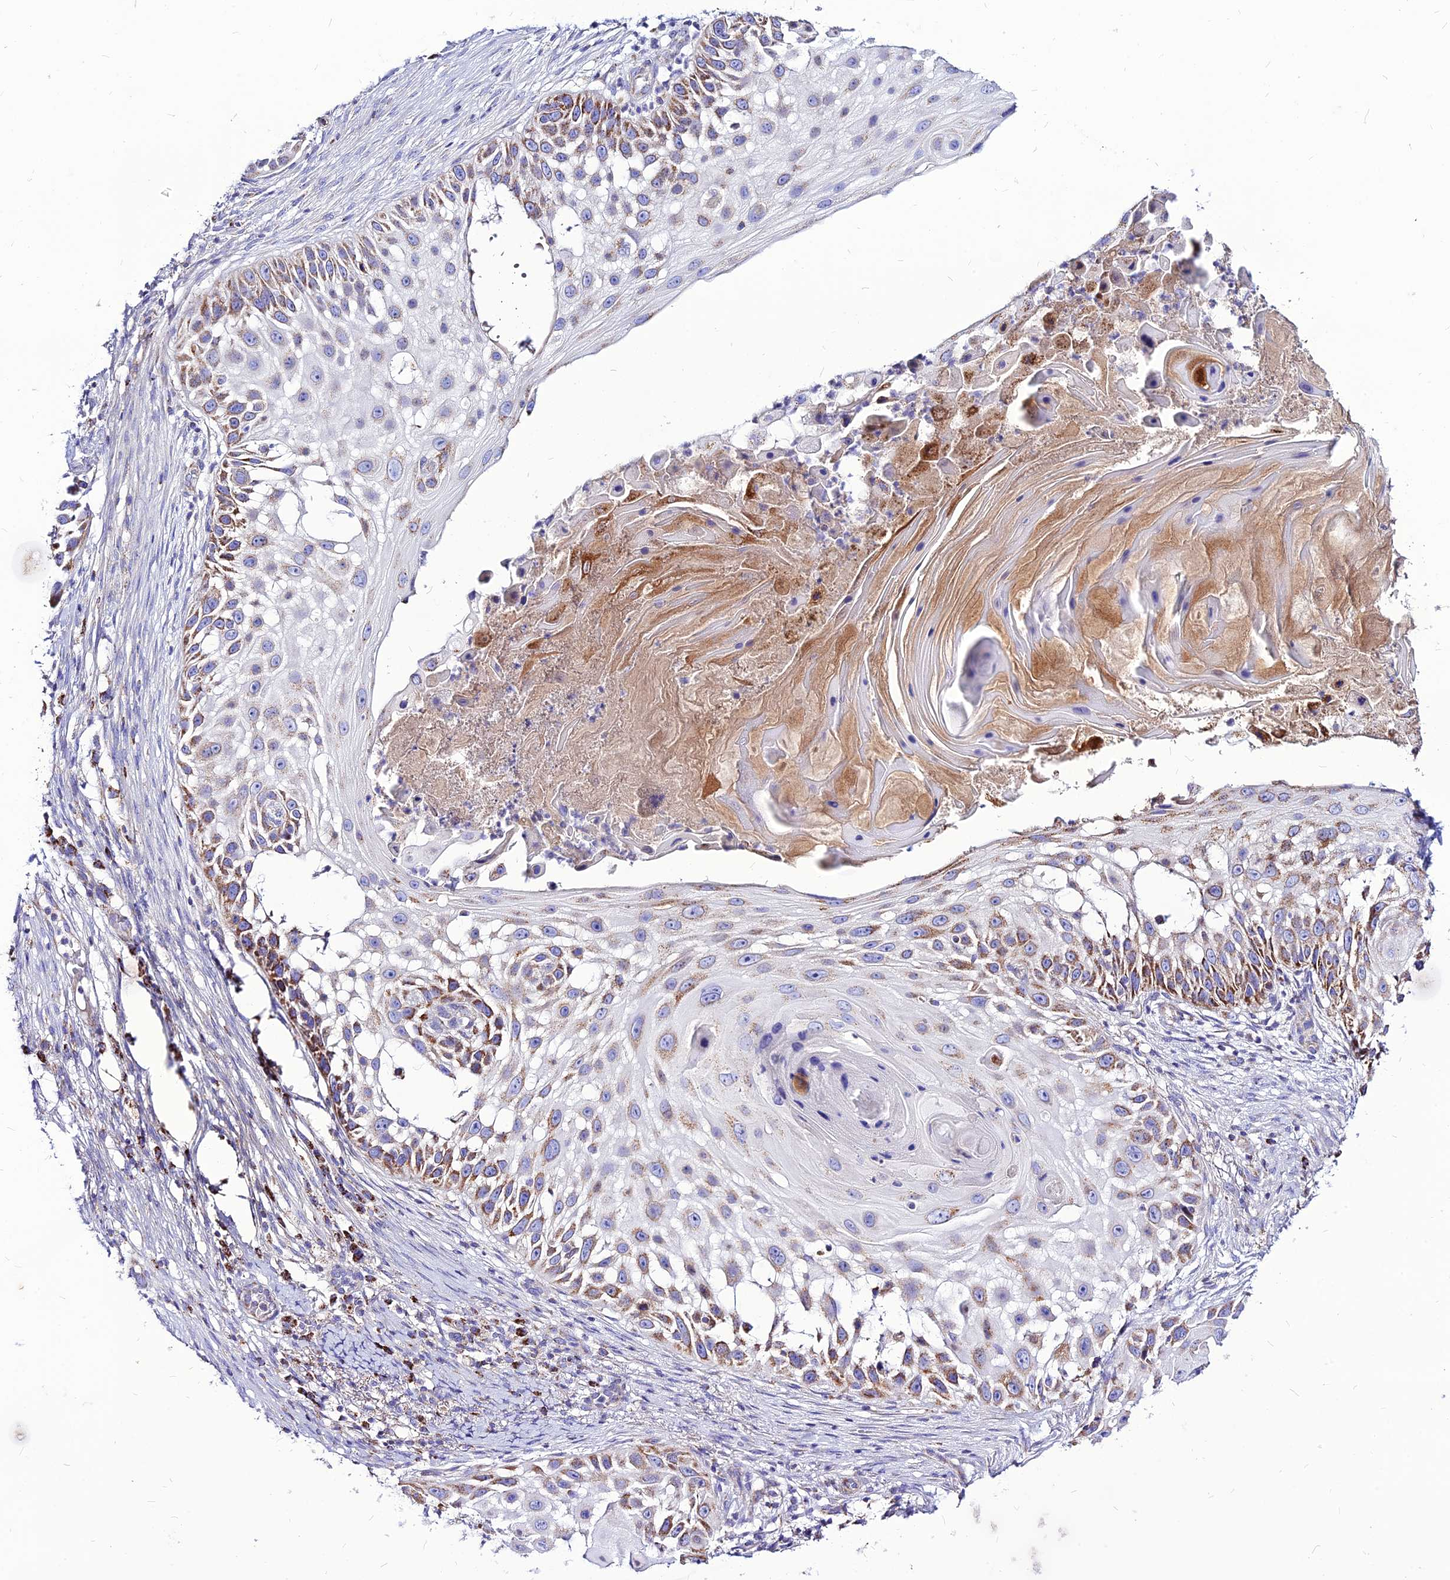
{"staining": {"intensity": "moderate", "quantity": ">75%", "location": "cytoplasmic/membranous"}, "tissue": "skin cancer", "cell_type": "Tumor cells", "image_type": "cancer", "snomed": [{"axis": "morphology", "description": "Squamous cell carcinoma, NOS"}, {"axis": "topography", "description": "Skin"}], "caption": "Human skin squamous cell carcinoma stained with a protein marker demonstrates moderate staining in tumor cells.", "gene": "ECI1", "patient": {"sex": "female", "age": 44}}